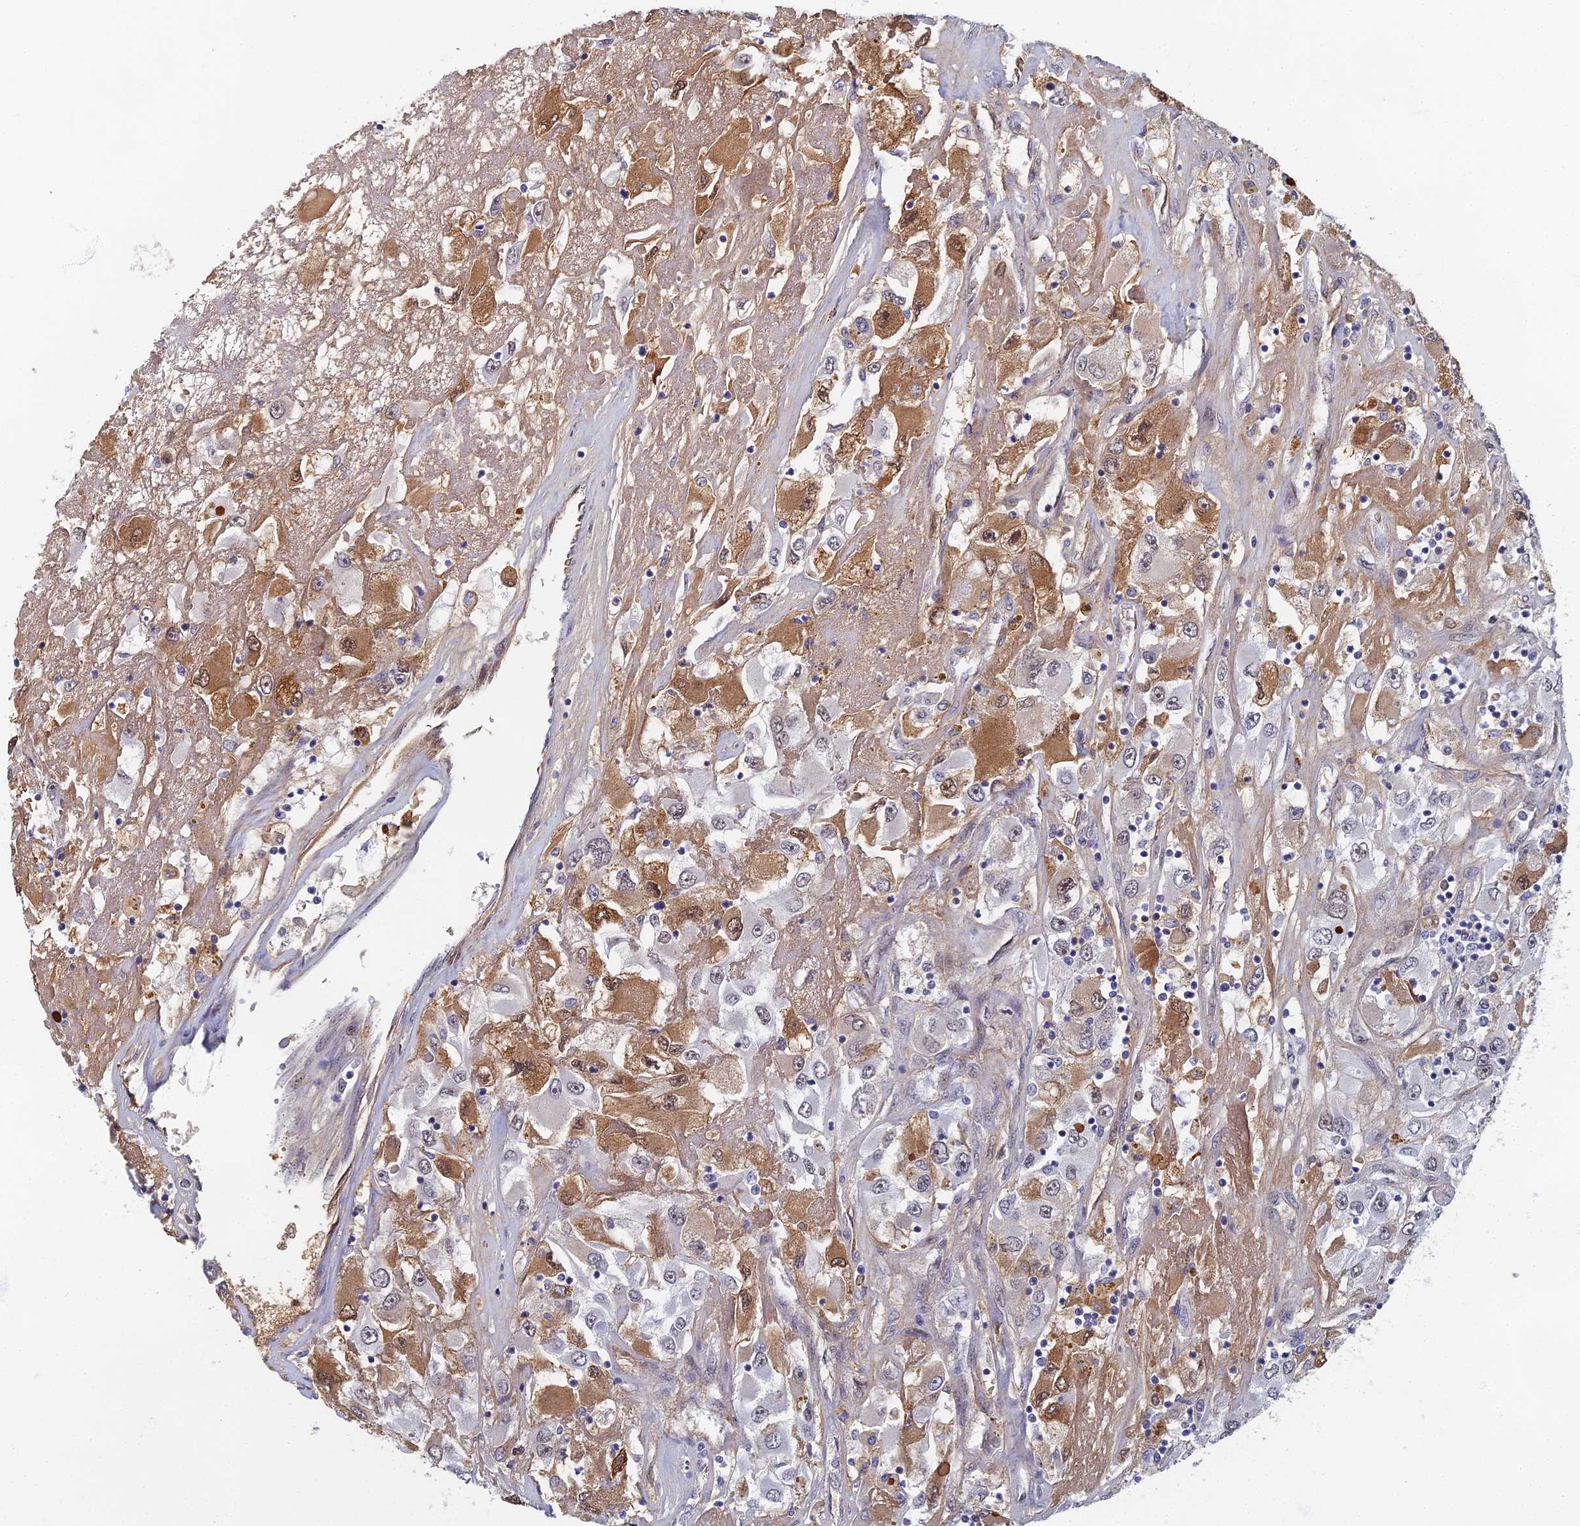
{"staining": {"intensity": "moderate", "quantity": "<25%", "location": "cytoplasmic/membranous,nuclear"}, "tissue": "renal cancer", "cell_type": "Tumor cells", "image_type": "cancer", "snomed": [{"axis": "morphology", "description": "Adenocarcinoma, NOS"}, {"axis": "topography", "description": "Kidney"}], "caption": "The histopathology image shows staining of renal cancer (adenocarcinoma), revealing moderate cytoplasmic/membranous and nuclear protein expression (brown color) within tumor cells.", "gene": "TAF13", "patient": {"sex": "female", "age": 52}}